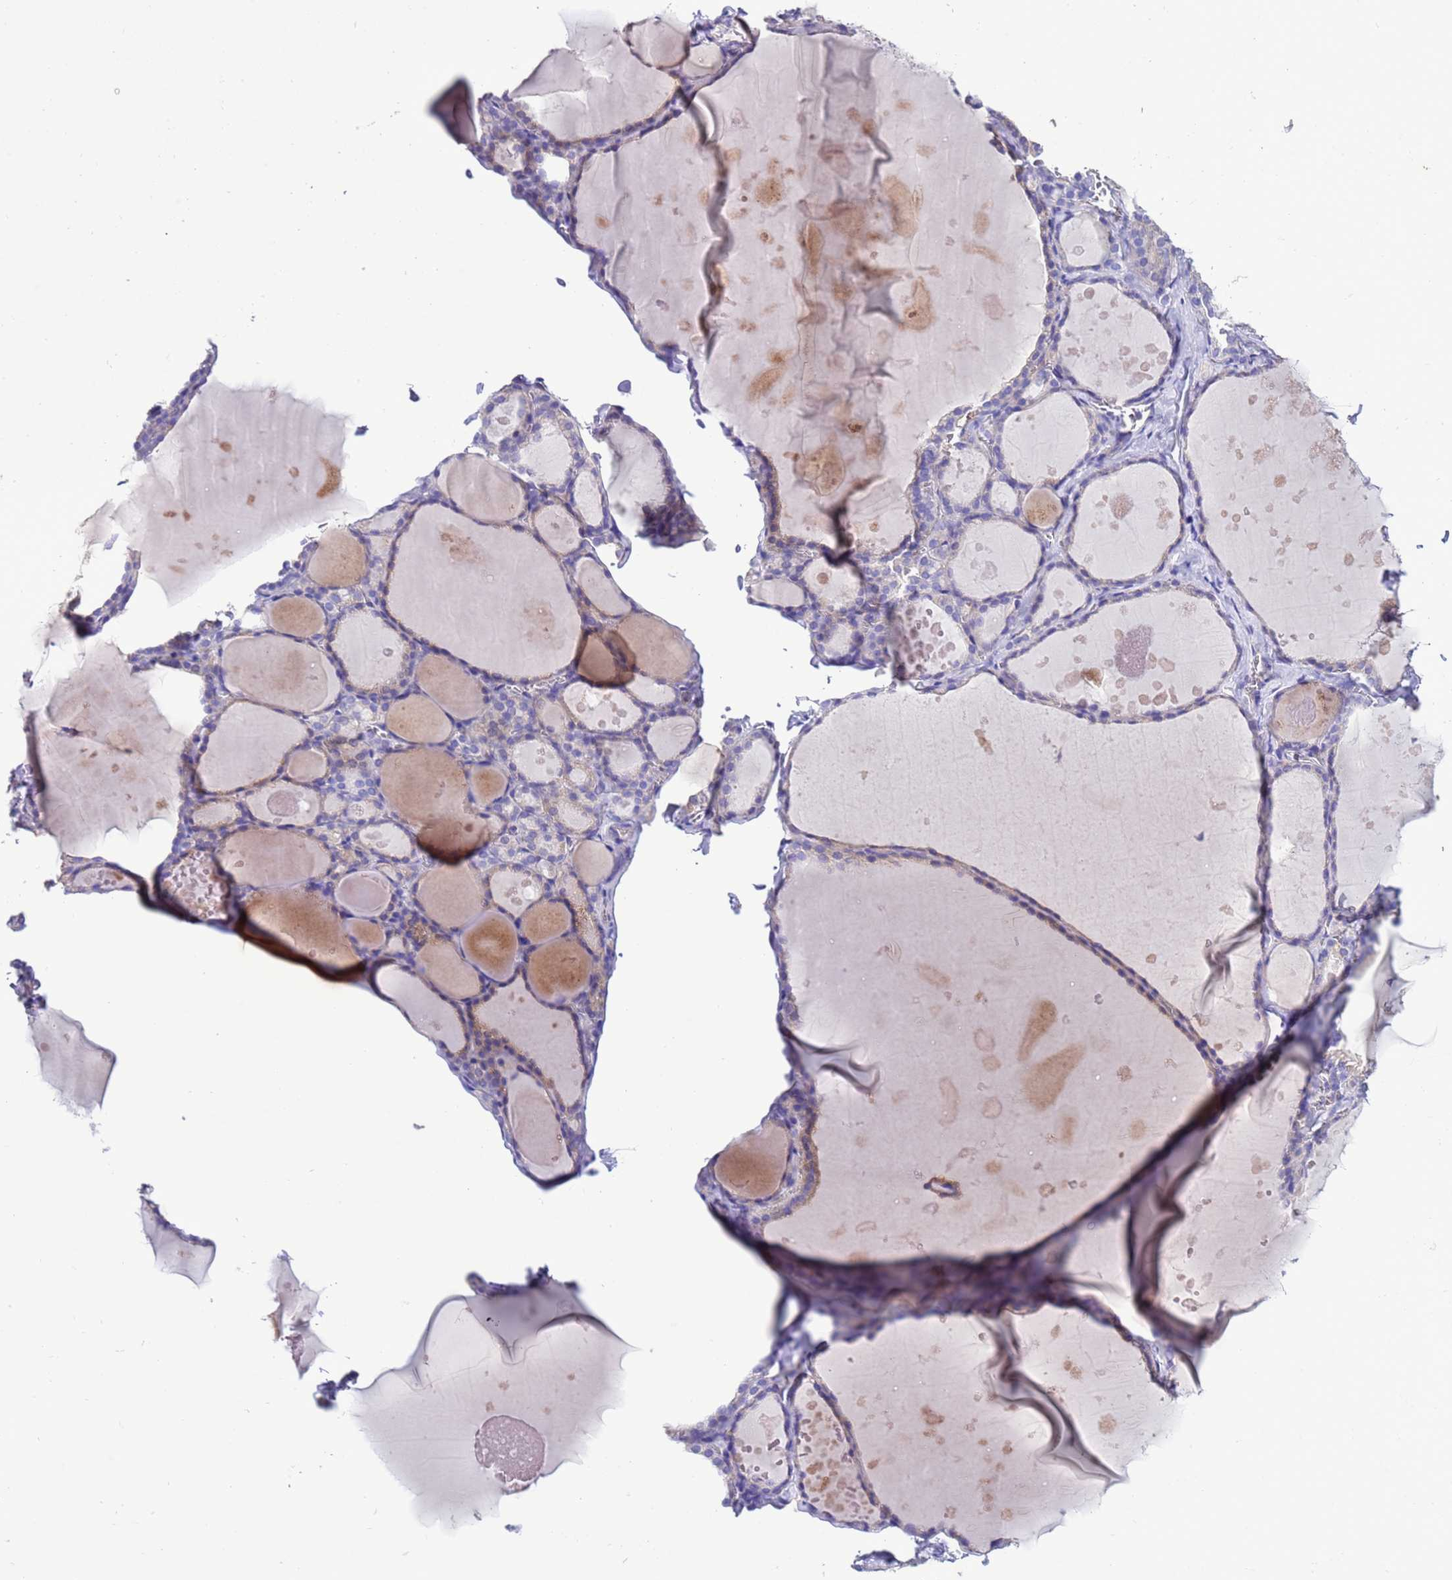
{"staining": {"intensity": "weak", "quantity": "25%-75%", "location": "cytoplasmic/membranous"}, "tissue": "thyroid gland", "cell_type": "Glandular cells", "image_type": "normal", "snomed": [{"axis": "morphology", "description": "Normal tissue, NOS"}, {"axis": "topography", "description": "Thyroid gland"}], "caption": "Immunohistochemical staining of benign human thyroid gland shows low levels of weak cytoplasmic/membranous expression in about 25%-75% of glandular cells.", "gene": "KICS2", "patient": {"sex": "male", "age": 56}}